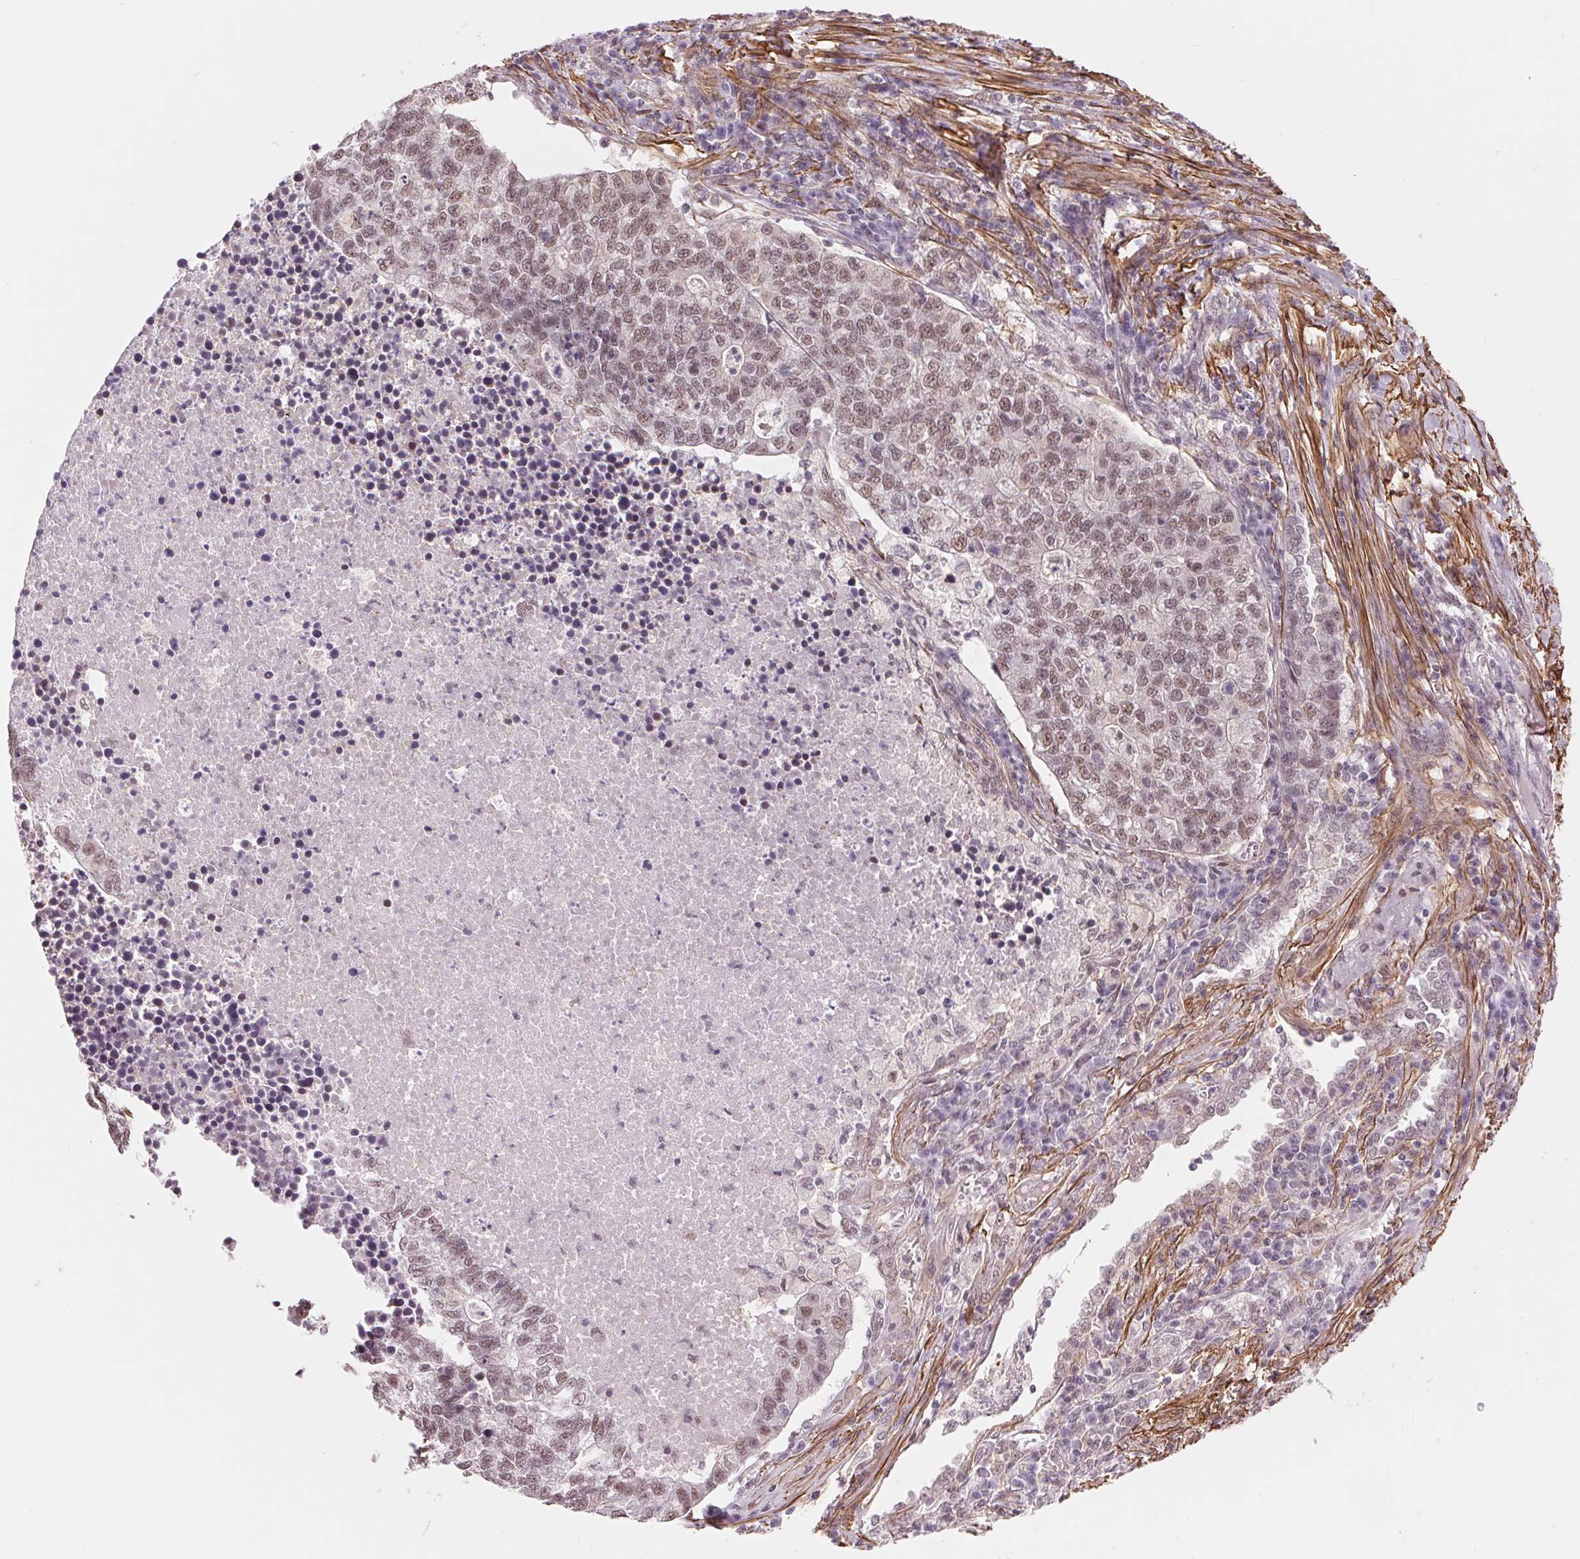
{"staining": {"intensity": "moderate", "quantity": ">75%", "location": "nuclear"}, "tissue": "lung cancer", "cell_type": "Tumor cells", "image_type": "cancer", "snomed": [{"axis": "morphology", "description": "Adenocarcinoma, NOS"}, {"axis": "topography", "description": "Lung"}], "caption": "Immunohistochemical staining of human lung adenocarcinoma displays medium levels of moderate nuclear positivity in about >75% of tumor cells.", "gene": "BCAT1", "patient": {"sex": "male", "age": 57}}